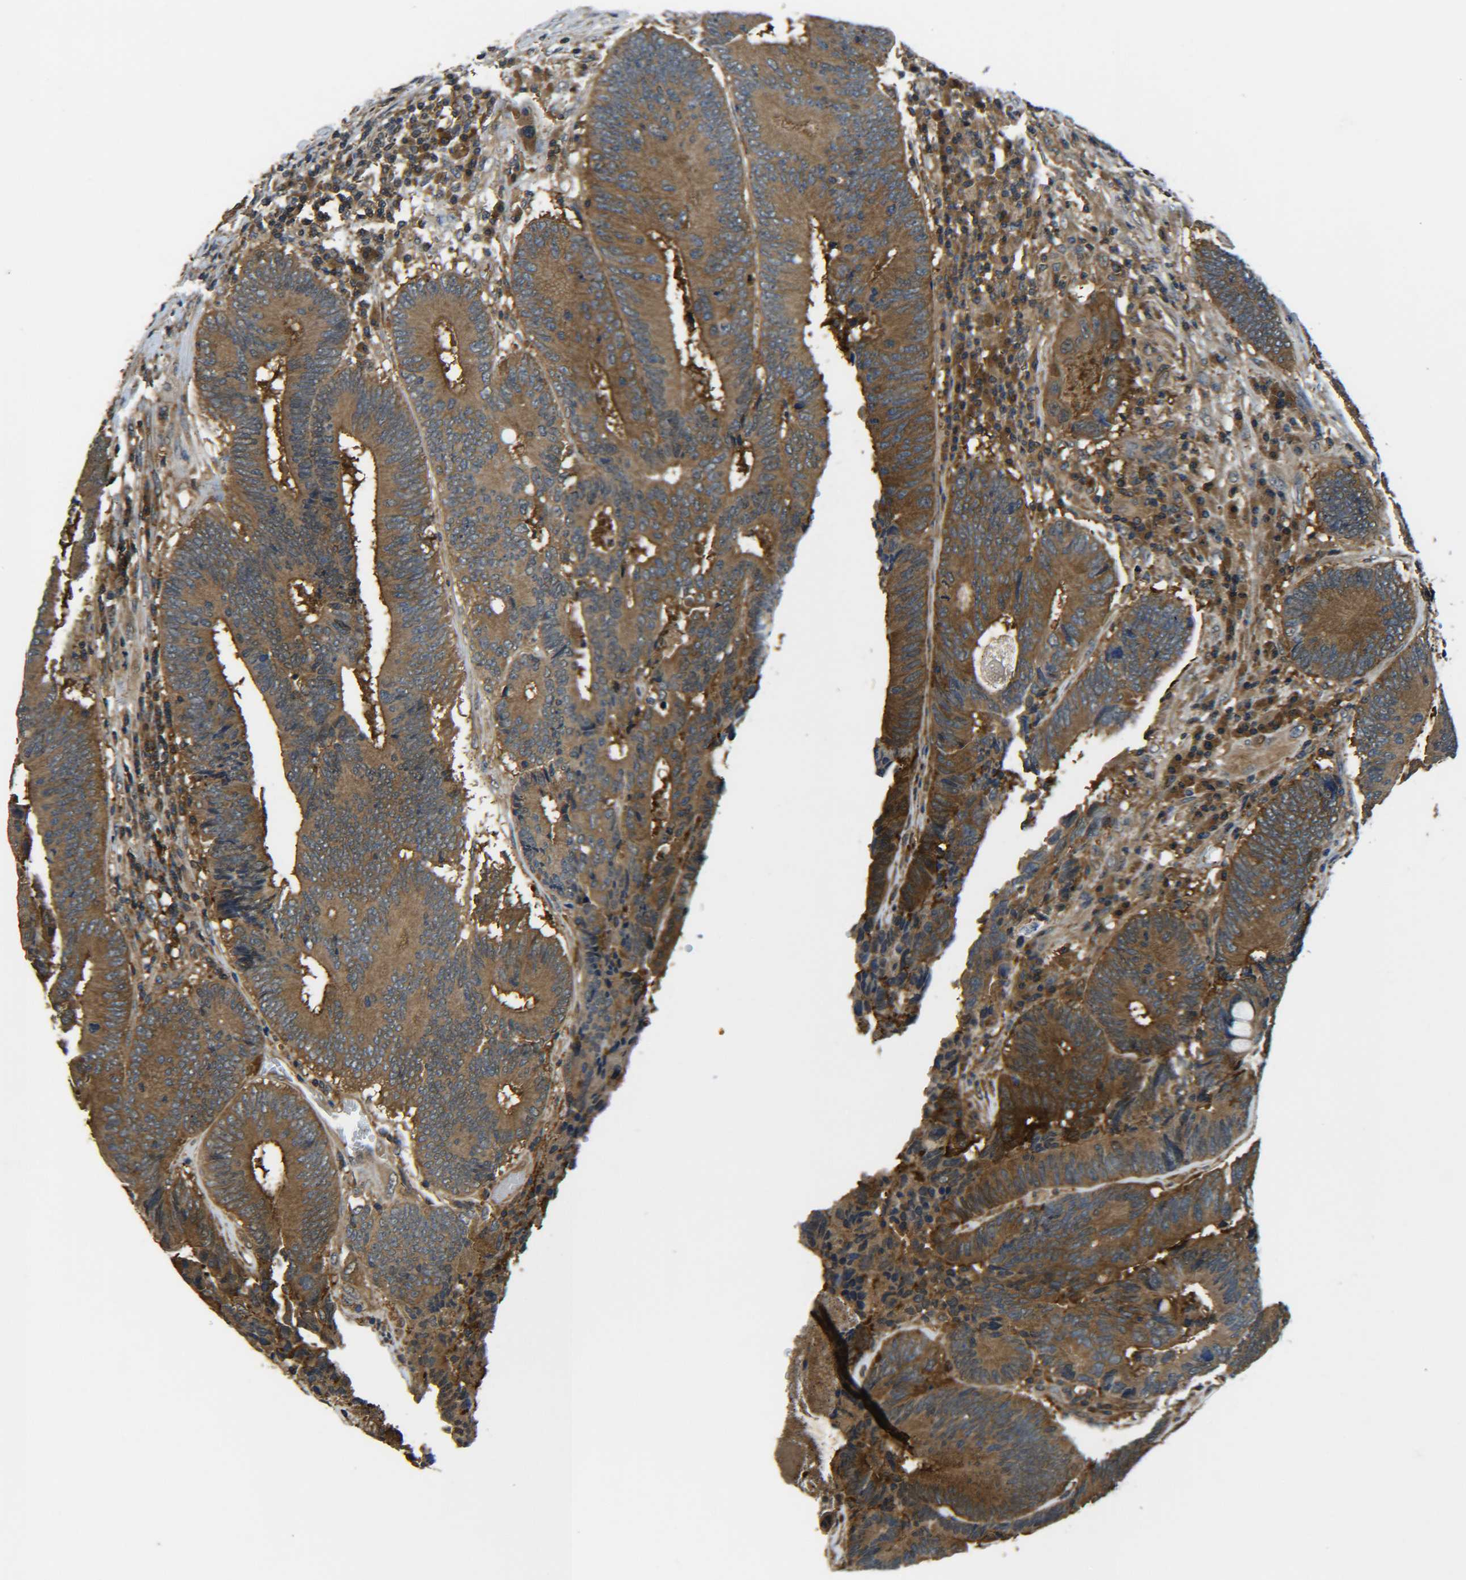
{"staining": {"intensity": "strong", "quantity": ">75%", "location": "cytoplasmic/membranous"}, "tissue": "colorectal cancer", "cell_type": "Tumor cells", "image_type": "cancer", "snomed": [{"axis": "morphology", "description": "Adenocarcinoma, NOS"}, {"axis": "topography", "description": "Colon"}], "caption": "The micrograph shows staining of adenocarcinoma (colorectal), revealing strong cytoplasmic/membranous protein staining (brown color) within tumor cells. (Stains: DAB (3,3'-diaminobenzidine) in brown, nuclei in blue, Microscopy: brightfield microscopy at high magnification).", "gene": "PREB", "patient": {"sex": "female", "age": 78}}